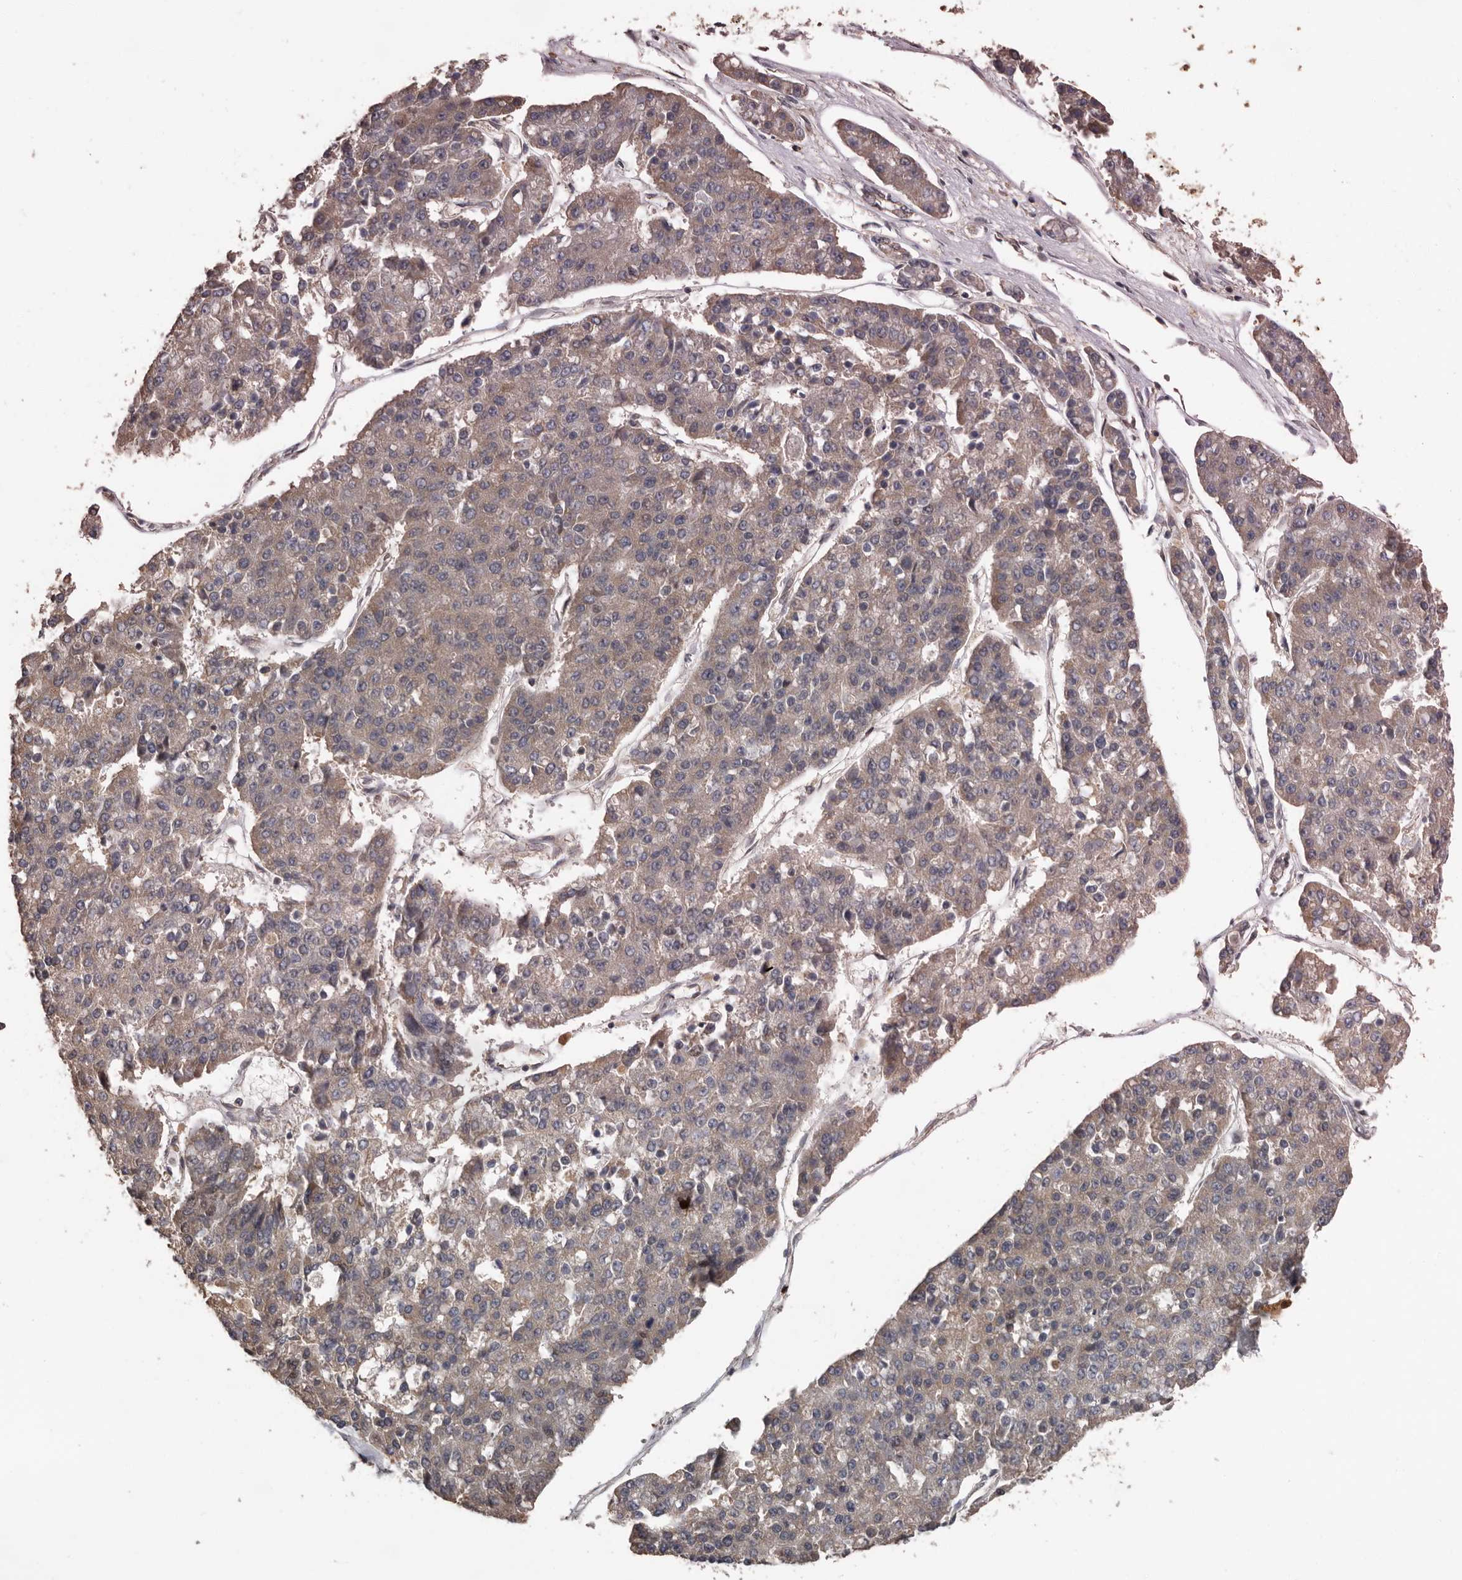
{"staining": {"intensity": "weak", "quantity": "25%-75%", "location": "cytoplasmic/membranous"}, "tissue": "pancreatic cancer", "cell_type": "Tumor cells", "image_type": "cancer", "snomed": [{"axis": "morphology", "description": "Adenocarcinoma, NOS"}, {"axis": "topography", "description": "Pancreas"}], "caption": "There is low levels of weak cytoplasmic/membranous expression in tumor cells of pancreatic cancer, as demonstrated by immunohistochemical staining (brown color).", "gene": "VPS37A", "patient": {"sex": "male", "age": 50}}